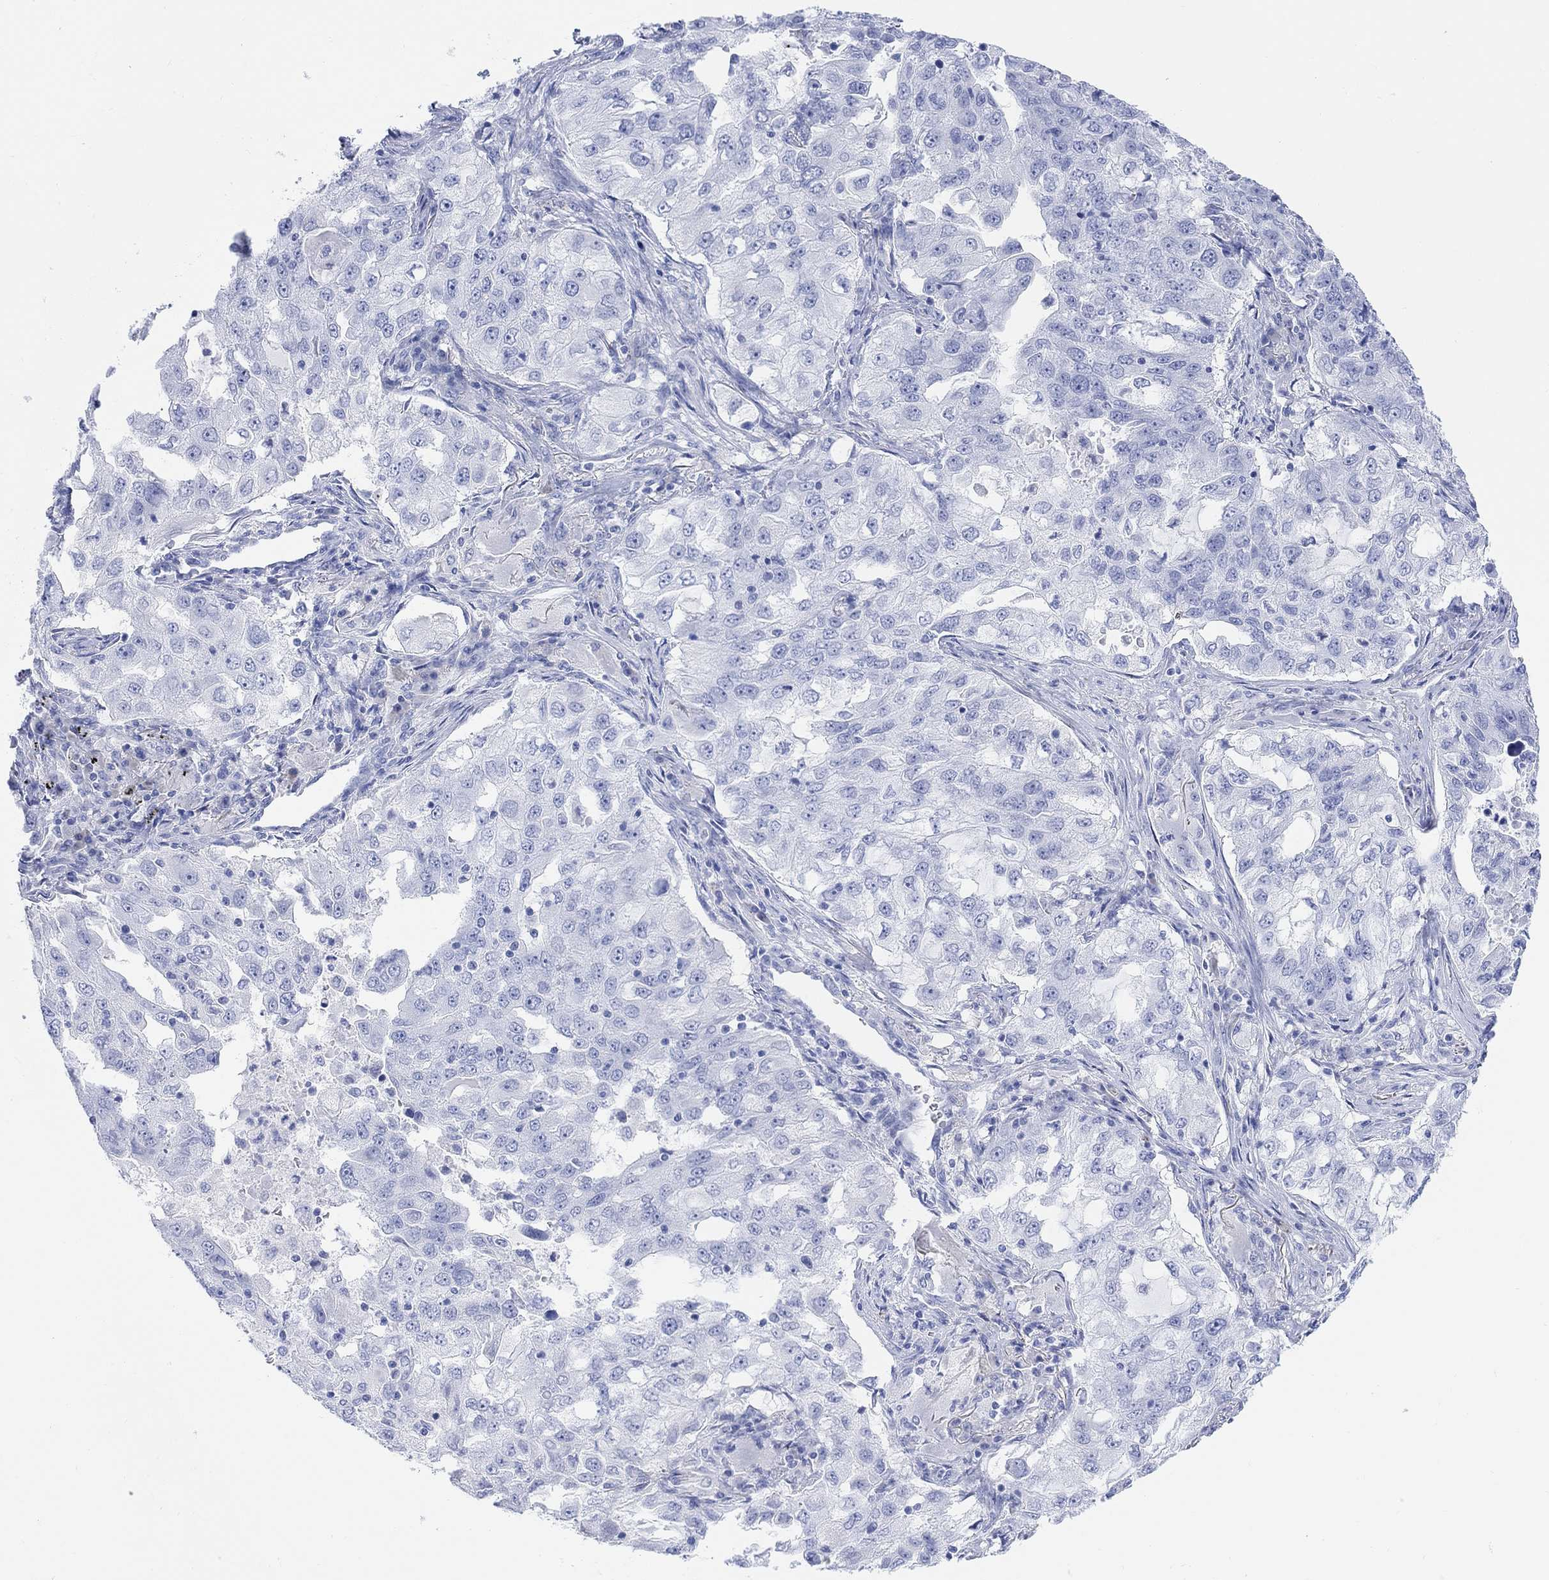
{"staining": {"intensity": "negative", "quantity": "none", "location": "none"}, "tissue": "lung cancer", "cell_type": "Tumor cells", "image_type": "cancer", "snomed": [{"axis": "morphology", "description": "Adenocarcinoma, NOS"}, {"axis": "topography", "description": "Lung"}], "caption": "Immunohistochemical staining of human lung cancer (adenocarcinoma) displays no significant staining in tumor cells. Brightfield microscopy of immunohistochemistry (IHC) stained with DAB (brown) and hematoxylin (blue), captured at high magnification.", "gene": "GNG13", "patient": {"sex": "female", "age": 61}}